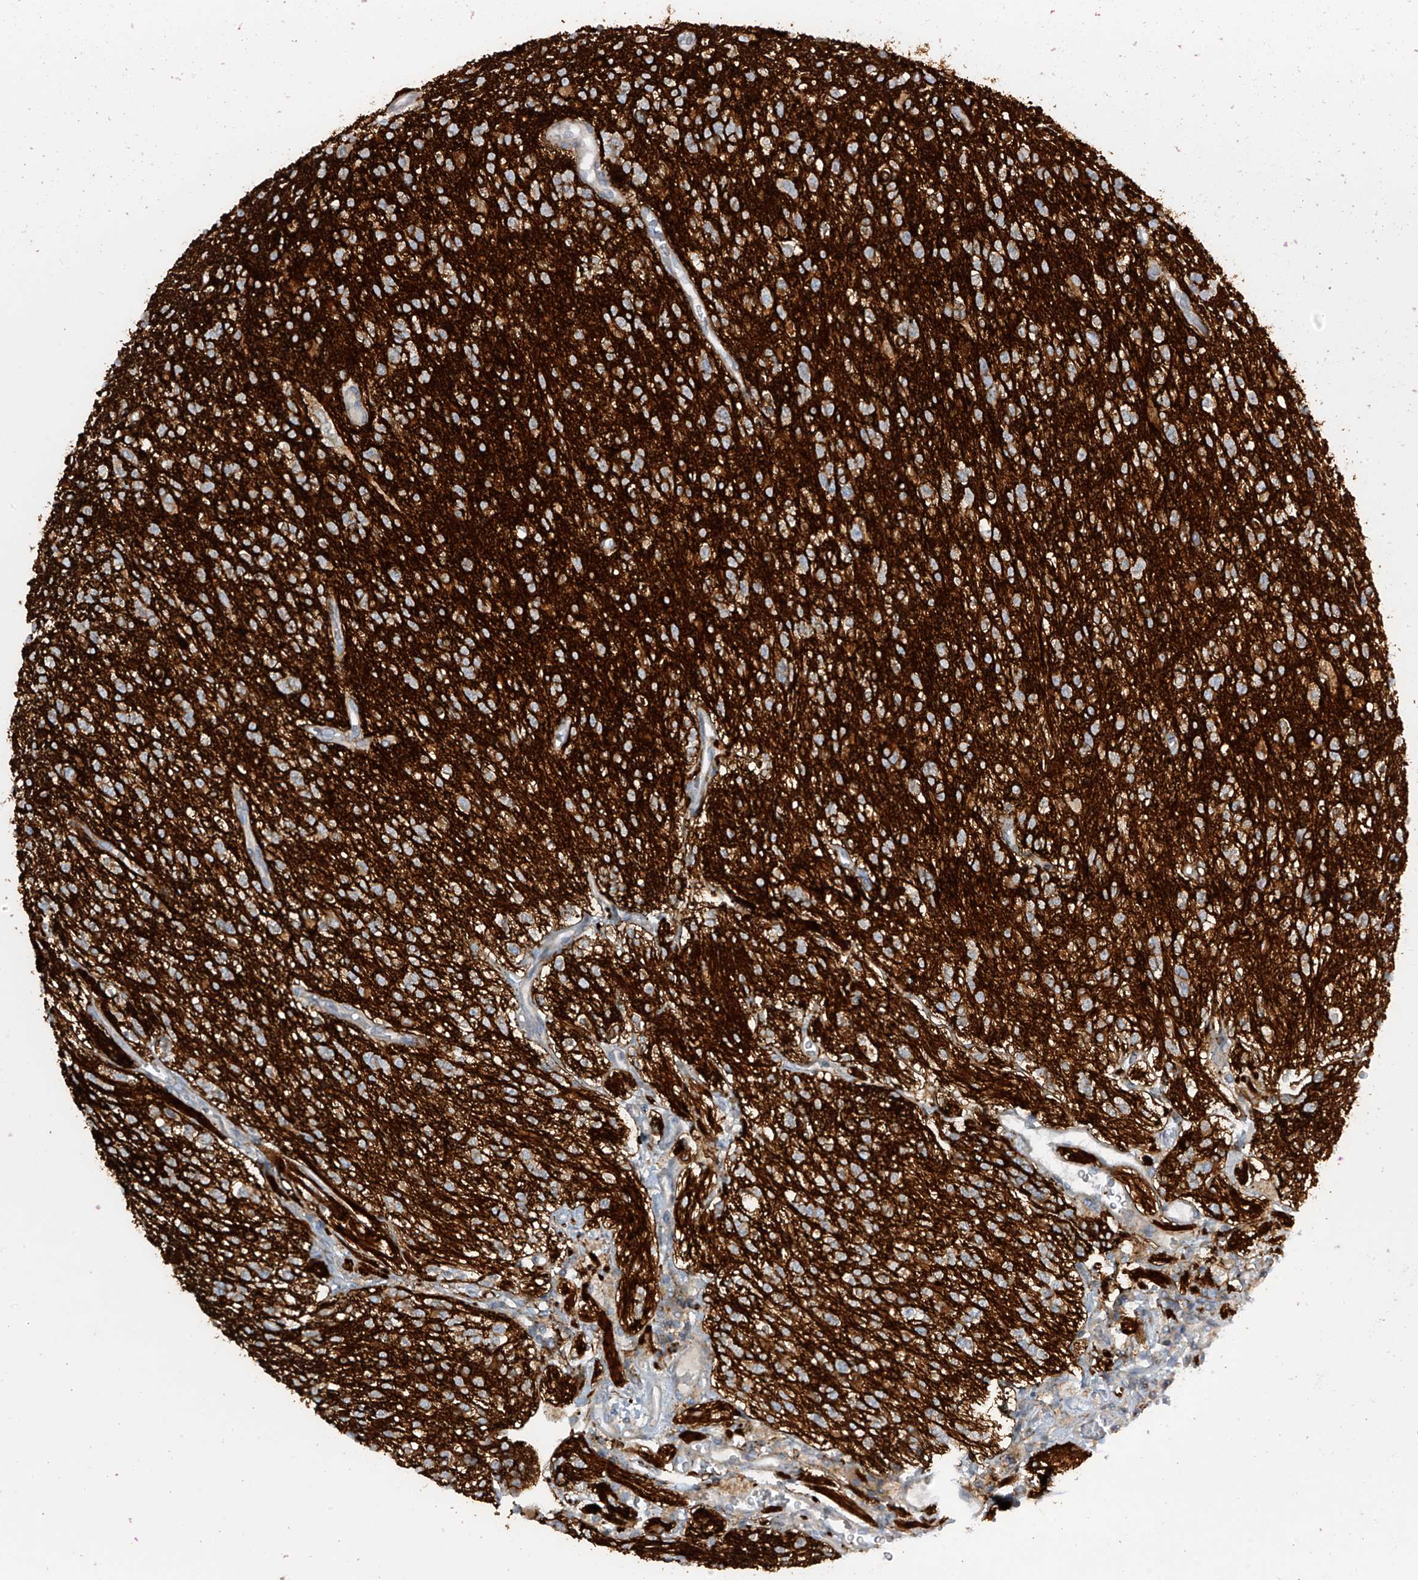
{"staining": {"intensity": "weak", "quantity": "25%-75%", "location": "cytoplasmic/membranous"}, "tissue": "glioma", "cell_type": "Tumor cells", "image_type": "cancer", "snomed": [{"axis": "morphology", "description": "Glioma, malignant, High grade"}, {"axis": "topography", "description": "Brain"}], "caption": "A low amount of weak cytoplasmic/membranous staining is appreciated in approximately 25%-75% of tumor cells in malignant glioma (high-grade) tissue.", "gene": "FSD1L", "patient": {"sex": "male", "age": 34}}